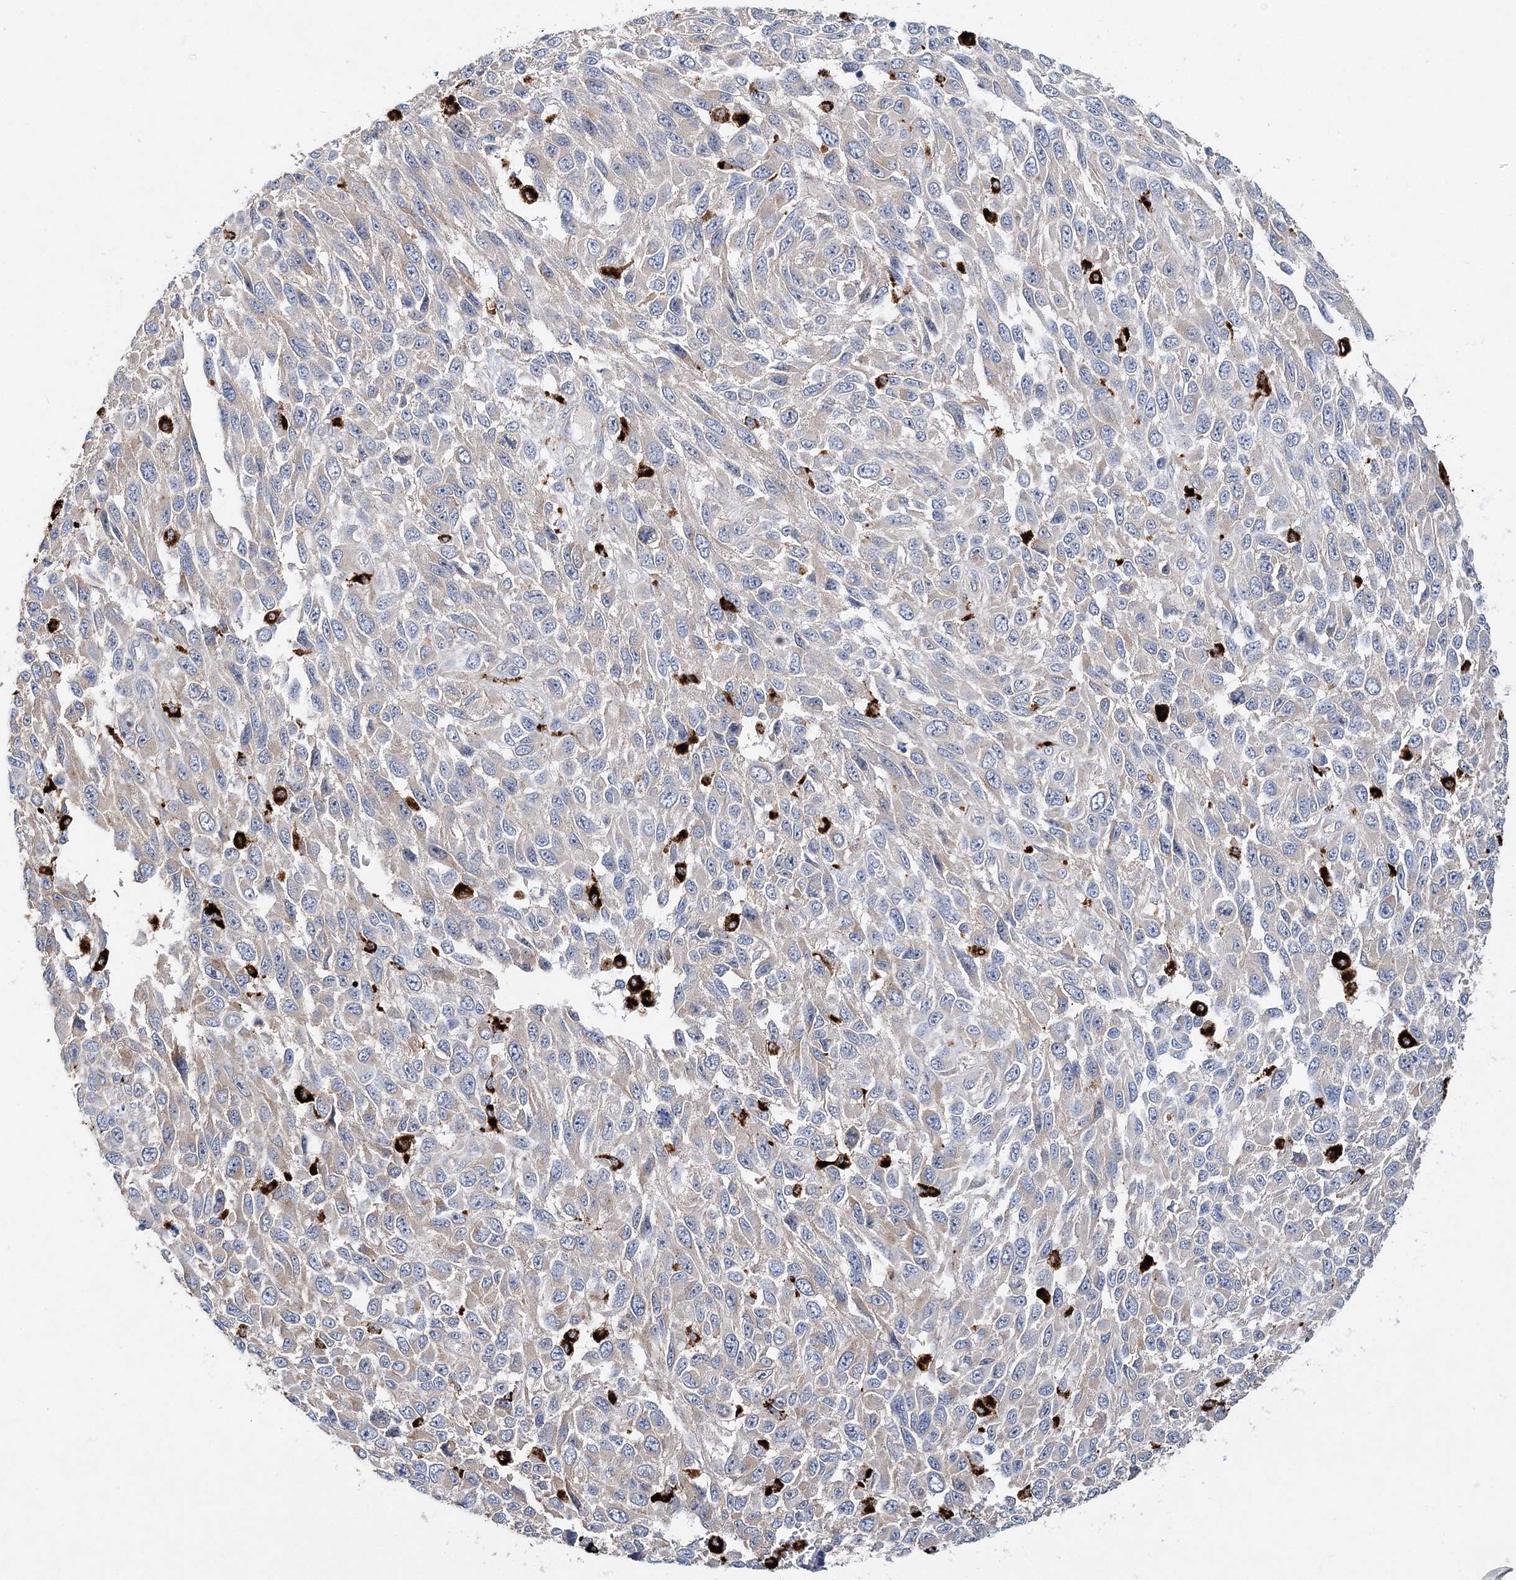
{"staining": {"intensity": "weak", "quantity": "<25%", "location": "cytoplasmic/membranous"}, "tissue": "melanoma", "cell_type": "Tumor cells", "image_type": "cancer", "snomed": [{"axis": "morphology", "description": "Malignant melanoma, NOS"}, {"axis": "topography", "description": "Skin"}], "caption": "Immunohistochemistry photomicrograph of malignant melanoma stained for a protein (brown), which exhibits no positivity in tumor cells. (DAB IHC, high magnification).", "gene": "C3orf38", "patient": {"sex": "female", "age": 96}}